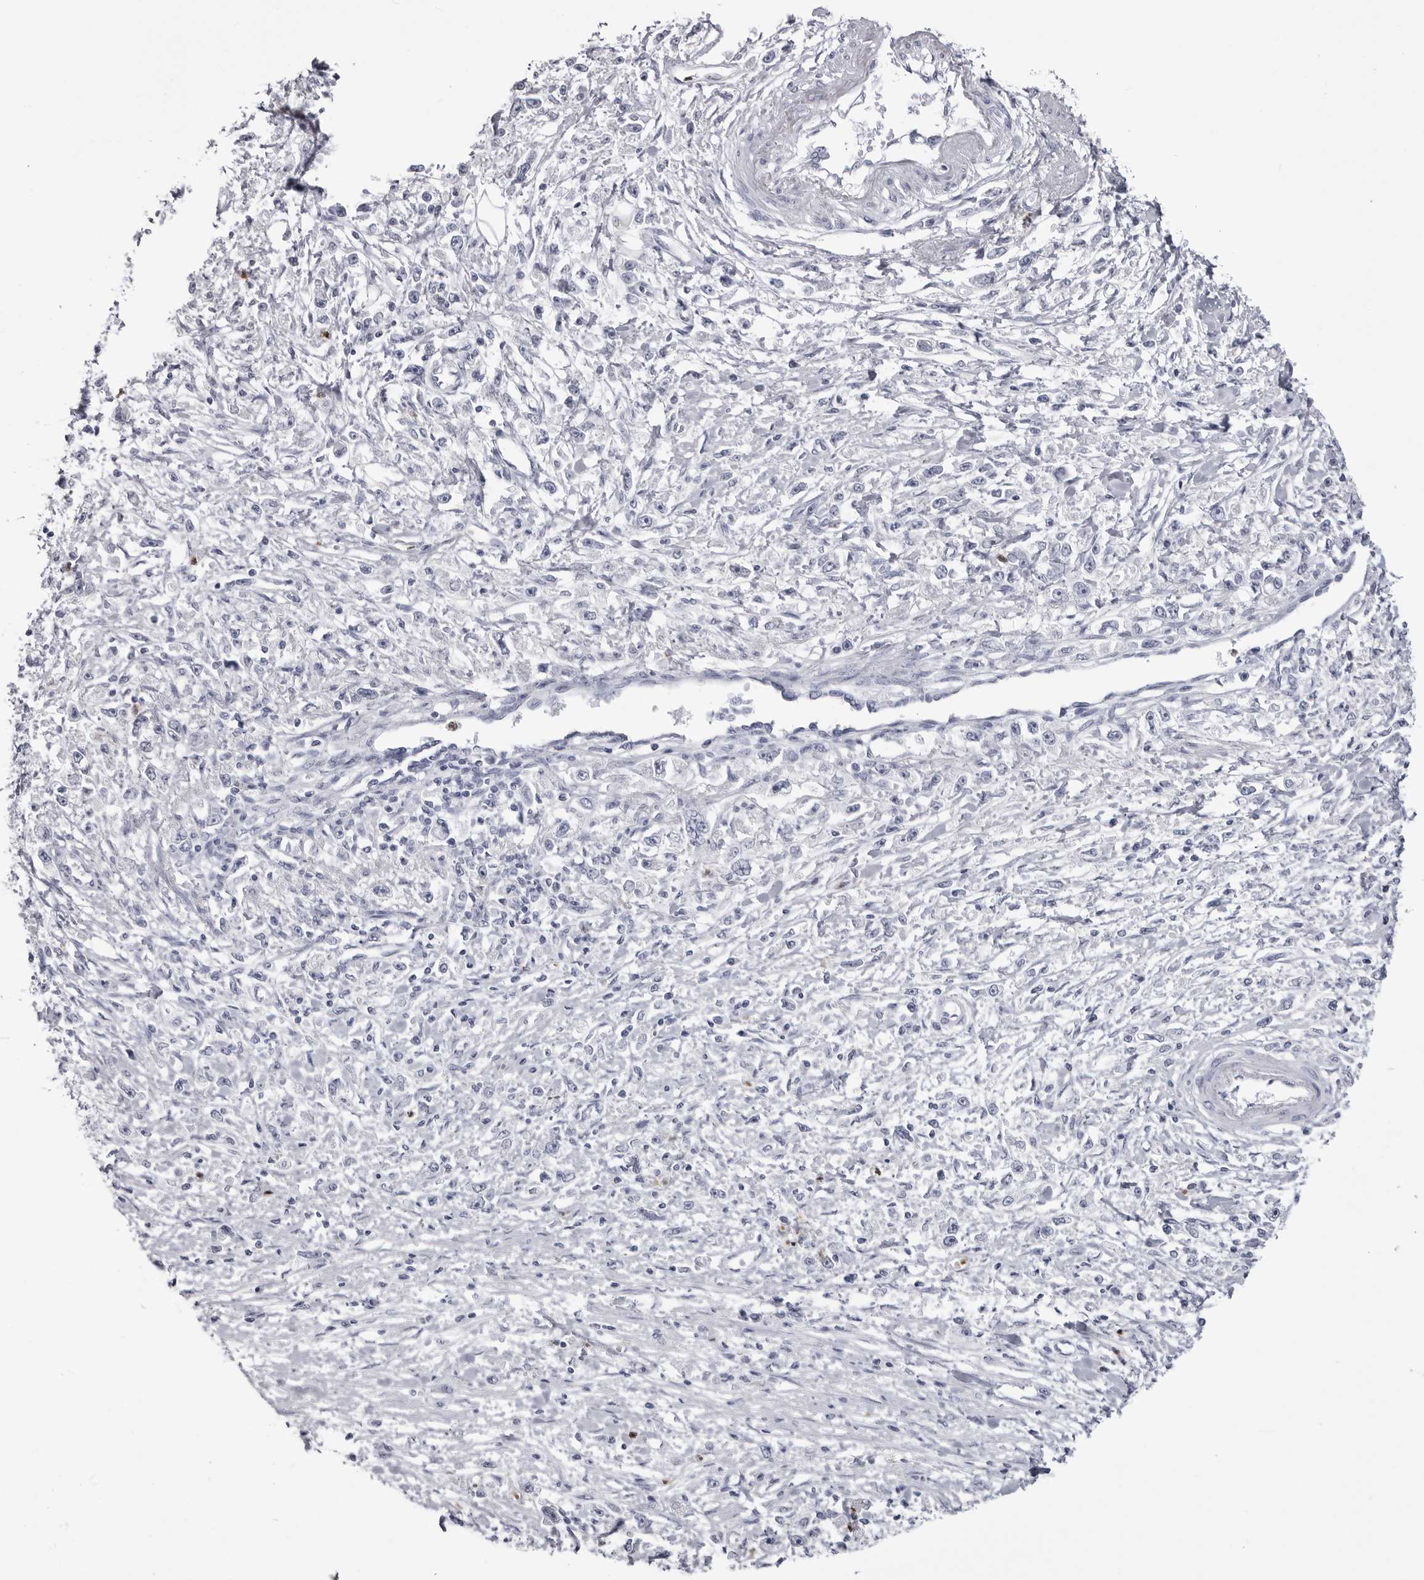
{"staining": {"intensity": "negative", "quantity": "none", "location": "none"}, "tissue": "stomach cancer", "cell_type": "Tumor cells", "image_type": "cancer", "snomed": [{"axis": "morphology", "description": "Adenocarcinoma, NOS"}, {"axis": "topography", "description": "Stomach"}], "caption": "An image of human stomach cancer (adenocarcinoma) is negative for staining in tumor cells.", "gene": "STAP2", "patient": {"sex": "female", "age": 59}}